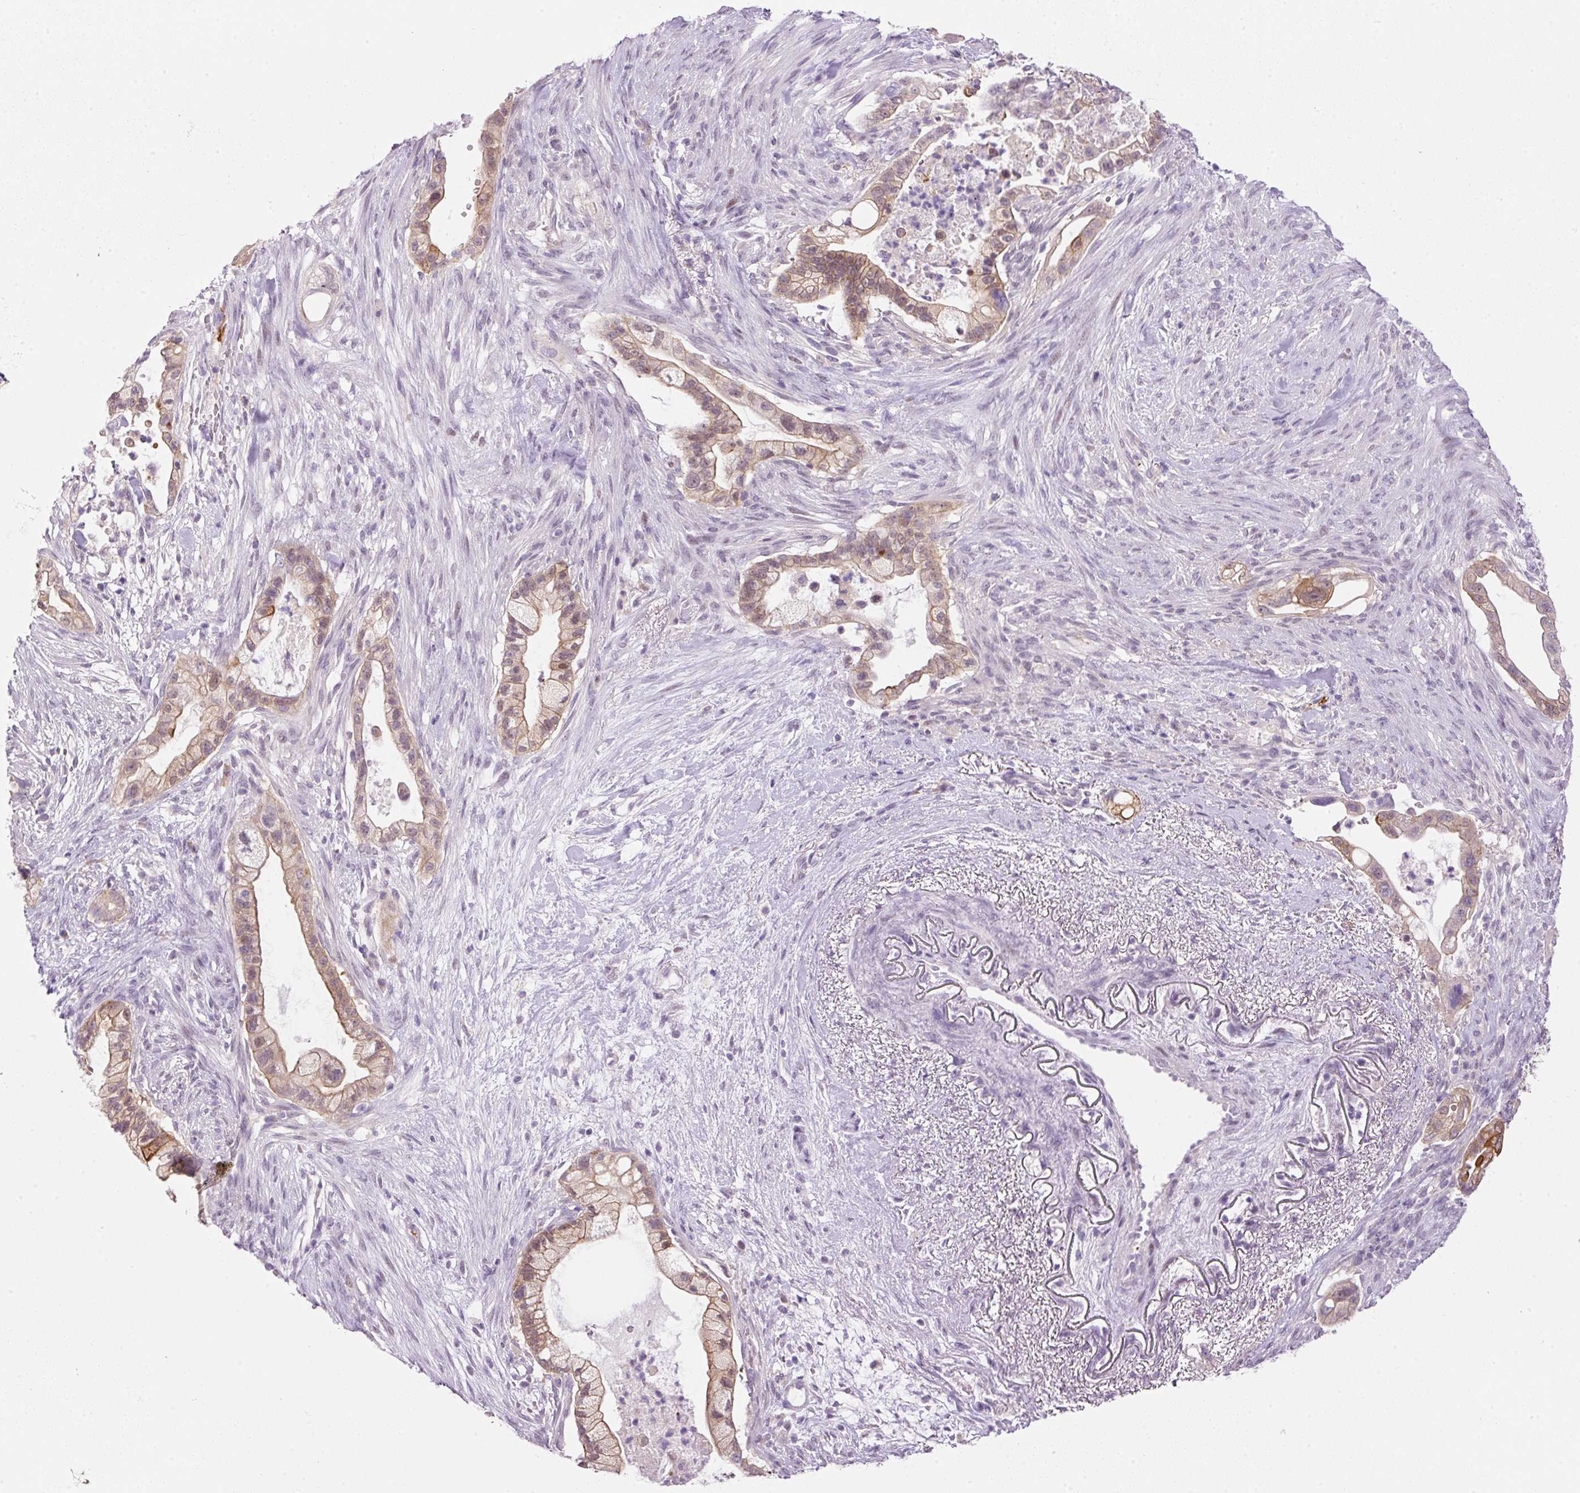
{"staining": {"intensity": "moderate", "quantity": ">75%", "location": "cytoplasmic/membranous,nuclear"}, "tissue": "pancreatic cancer", "cell_type": "Tumor cells", "image_type": "cancer", "snomed": [{"axis": "morphology", "description": "Adenocarcinoma, NOS"}, {"axis": "topography", "description": "Pancreas"}], "caption": "Moderate cytoplasmic/membranous and nuclear expression is seen in approximately >75% of tumor cells in pancreatic adenocarcinoma.", "gene": "SRC", "patient": {"sex": "male", "age": 44}}